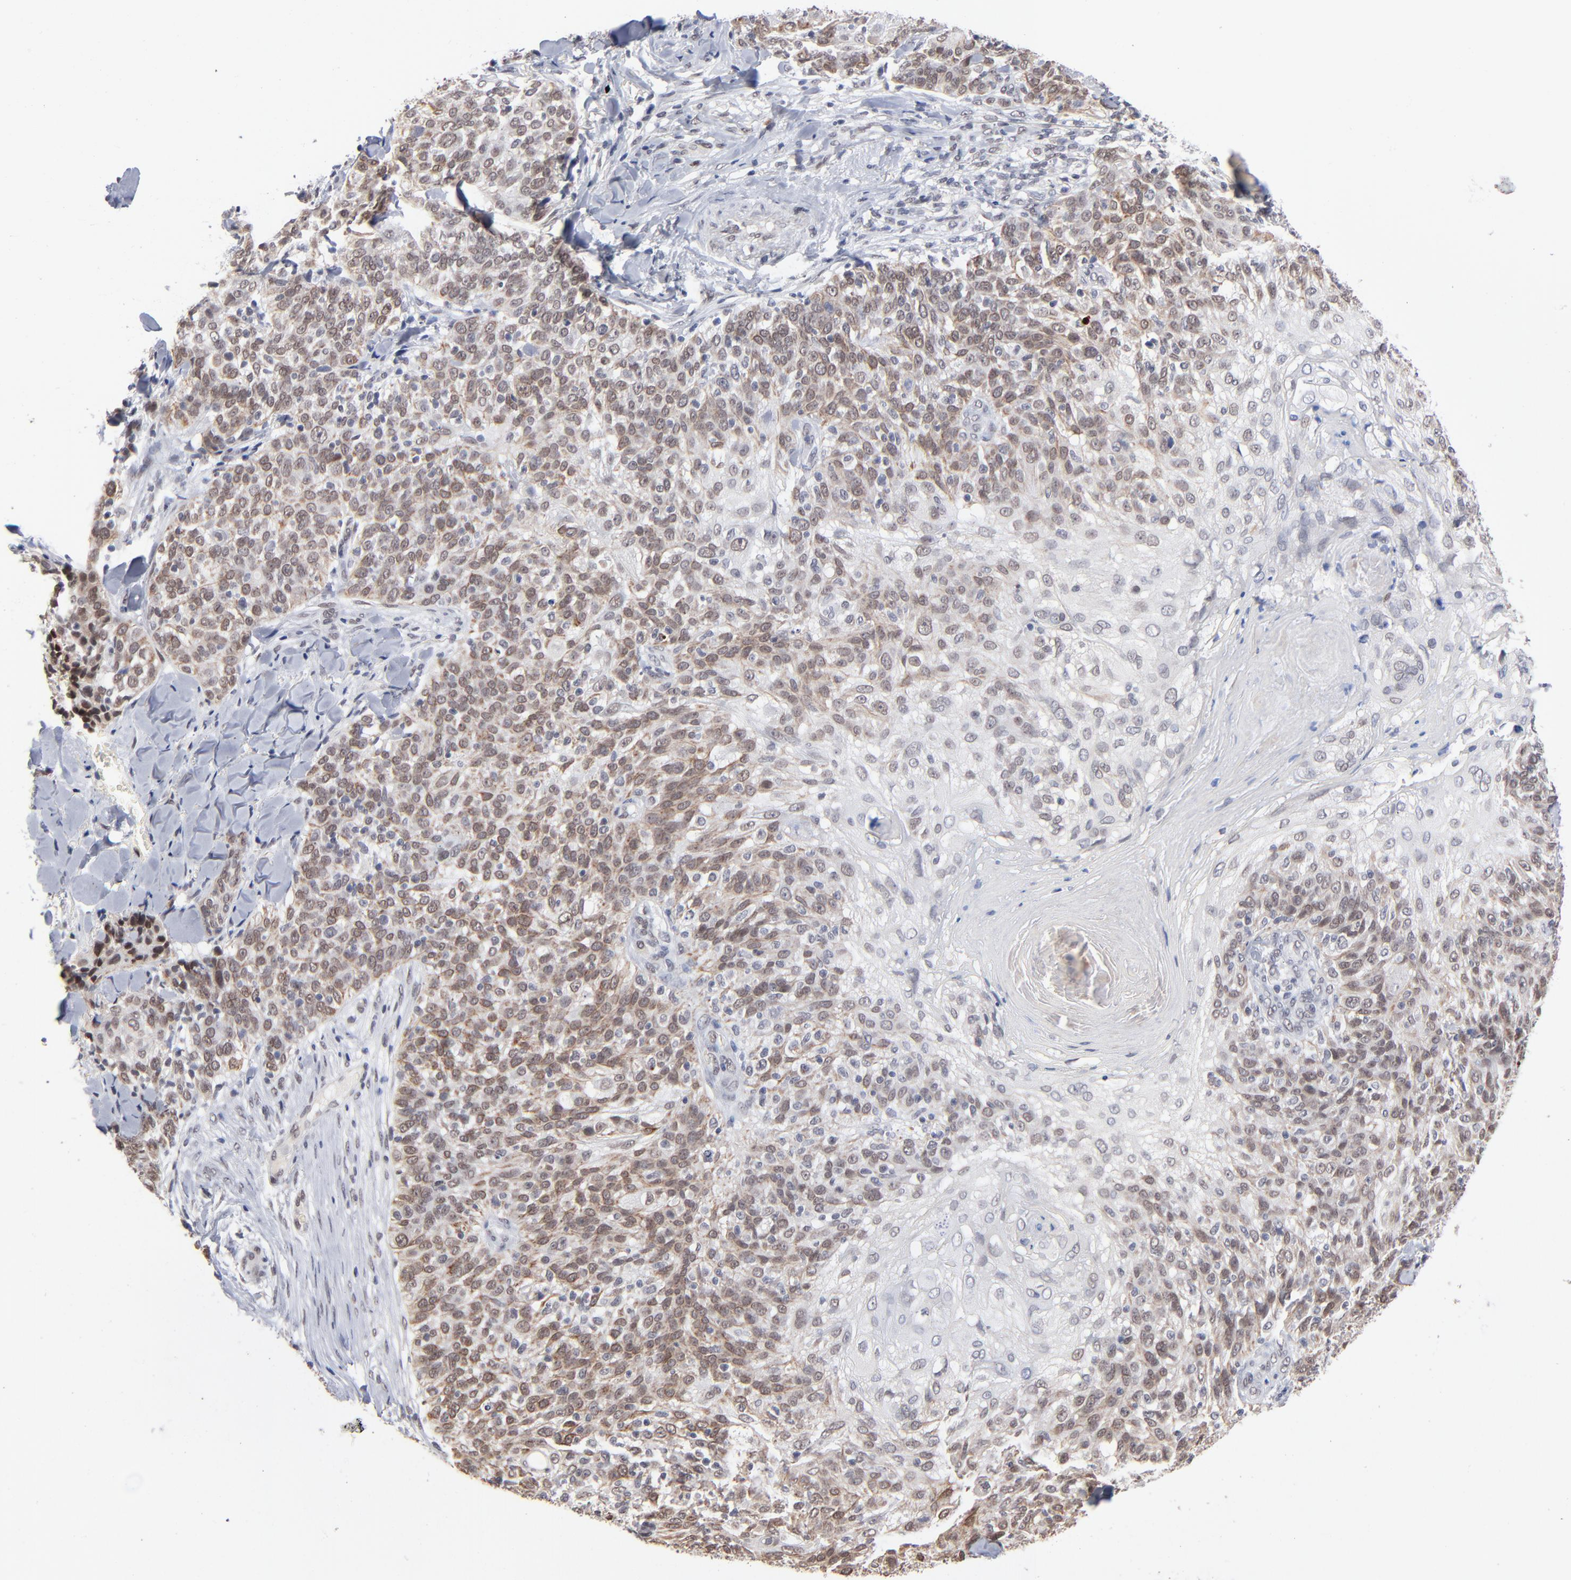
{"staining": {"intensity": "weak", "quantity": ">75%", "location": "cytoplasmic/membranous"}, "tissue": "skin cancer", "cell_type": "Tumor cells", "image_type": "cancer", "snomed": [{"axis": "morphology", "description": "Normal tissue, NOS"}, {"axis": "morphology", "description": "Squamous cell carcinoma, NOS"}, {"axis": "topography", "description": "Skin"}], "caption": "Protein analysis of skin cancer (squamous cell carcinoma) tissue demonstrates weak cytoplasmic/membranous staining in about >75% of tumor cells.", "gene": "MBIP", "patient": {"sex": "female", "age": 83}}